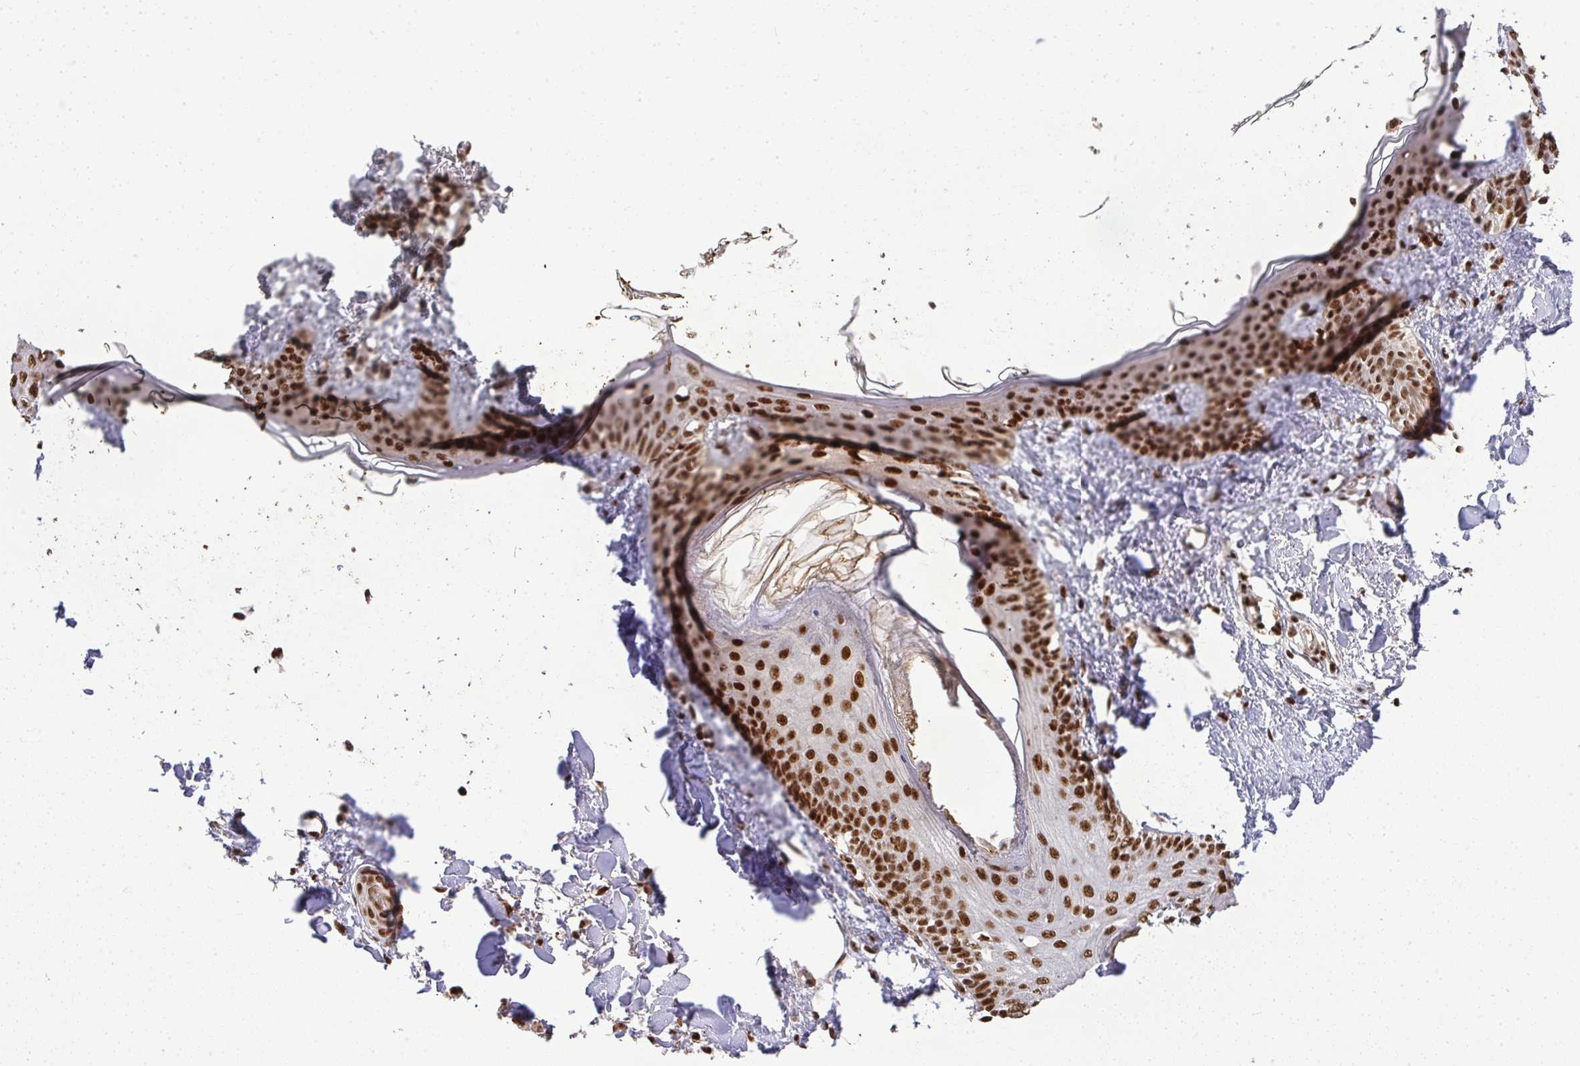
{"staining": {"intensity": "strong", "quantity": ">75%", "location": "nuclear"}, "tissue": "skin", "cell_type": "Fibroblasts", "image_type": "normal", "snomed": [{"axis": "morphology", "description": "Normal tissue, NOS"}, {"axis": "topography", "description": "Skin"}], "caption": "Strong nuclear expression is identified in about >75% of fibroblasts in benign skin. The staining is performed using DAB (3,3'-diaminobenzidine) brown chromogen to label protein expression. The nuclei are counter-stained blue using hematoxylin.", "gene": "U2AF1L4", "patient": {"sex": "female", "age": 34}}